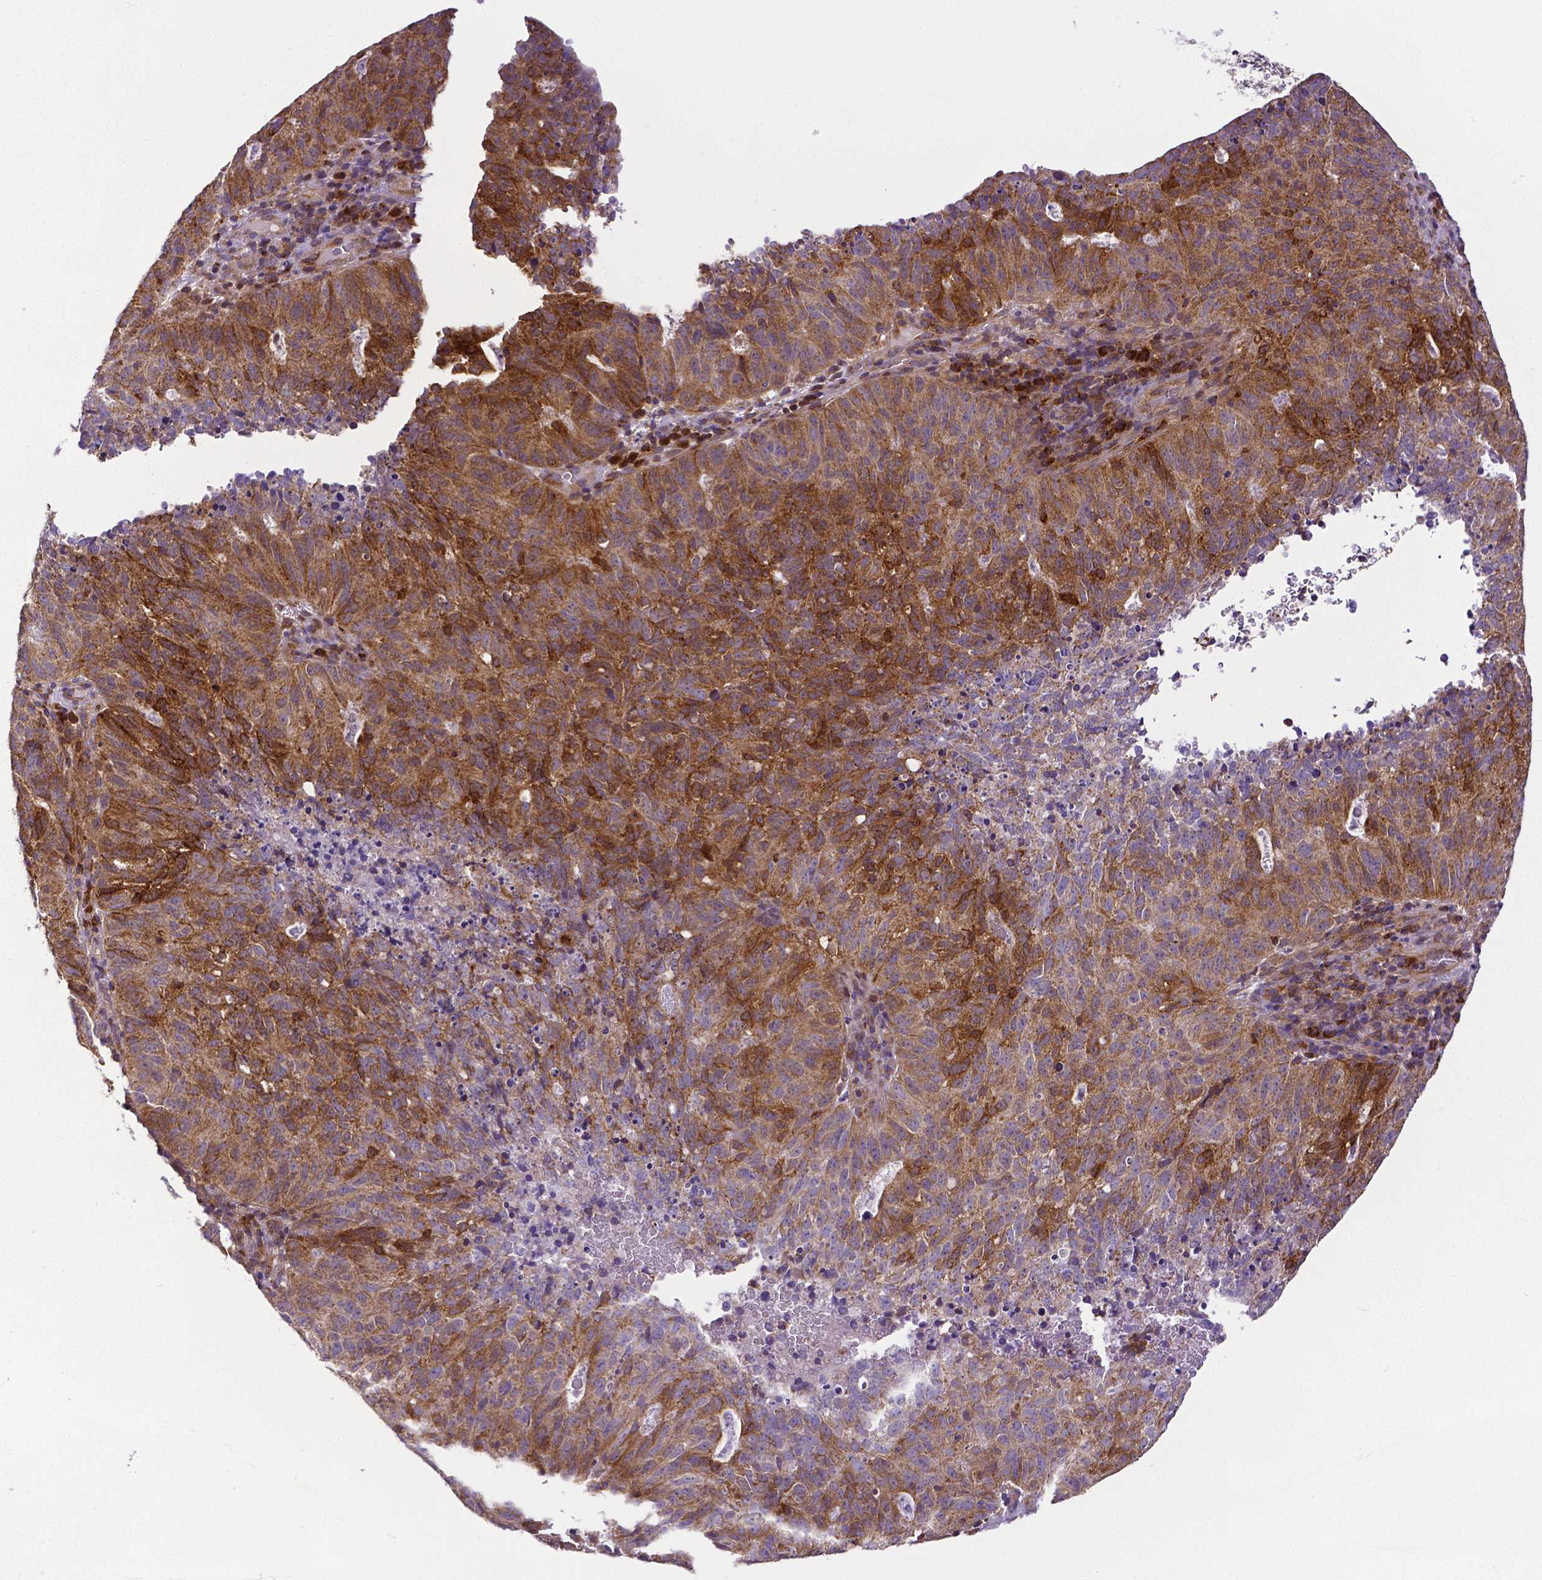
{"staining": {"intensity": "strong", "quantity": ">75%", "location": "cytoplasmic/membranous"}, "tissue": "cervical cancer", "cell_type": "Tumor cells", "image_type": "cancer", "snomed": [{"axis": "morphology", "description": "Adenocarcinoma, NOS"}, {"axis": "topography", "description": "Cervix"}], "caption": "An IHC micrograph of tumor tissue is shown. Protein staining in brown labels strong cytoplasmic/membranous positivity in adenocarcinoma (cervical) within tumor cells. (DAB (3,3'-diaminobenzidine) IHC with brightfield microscopy, high magnification).", "gene": "MCL1", "patient": {"sex": "female", "age": 38}}